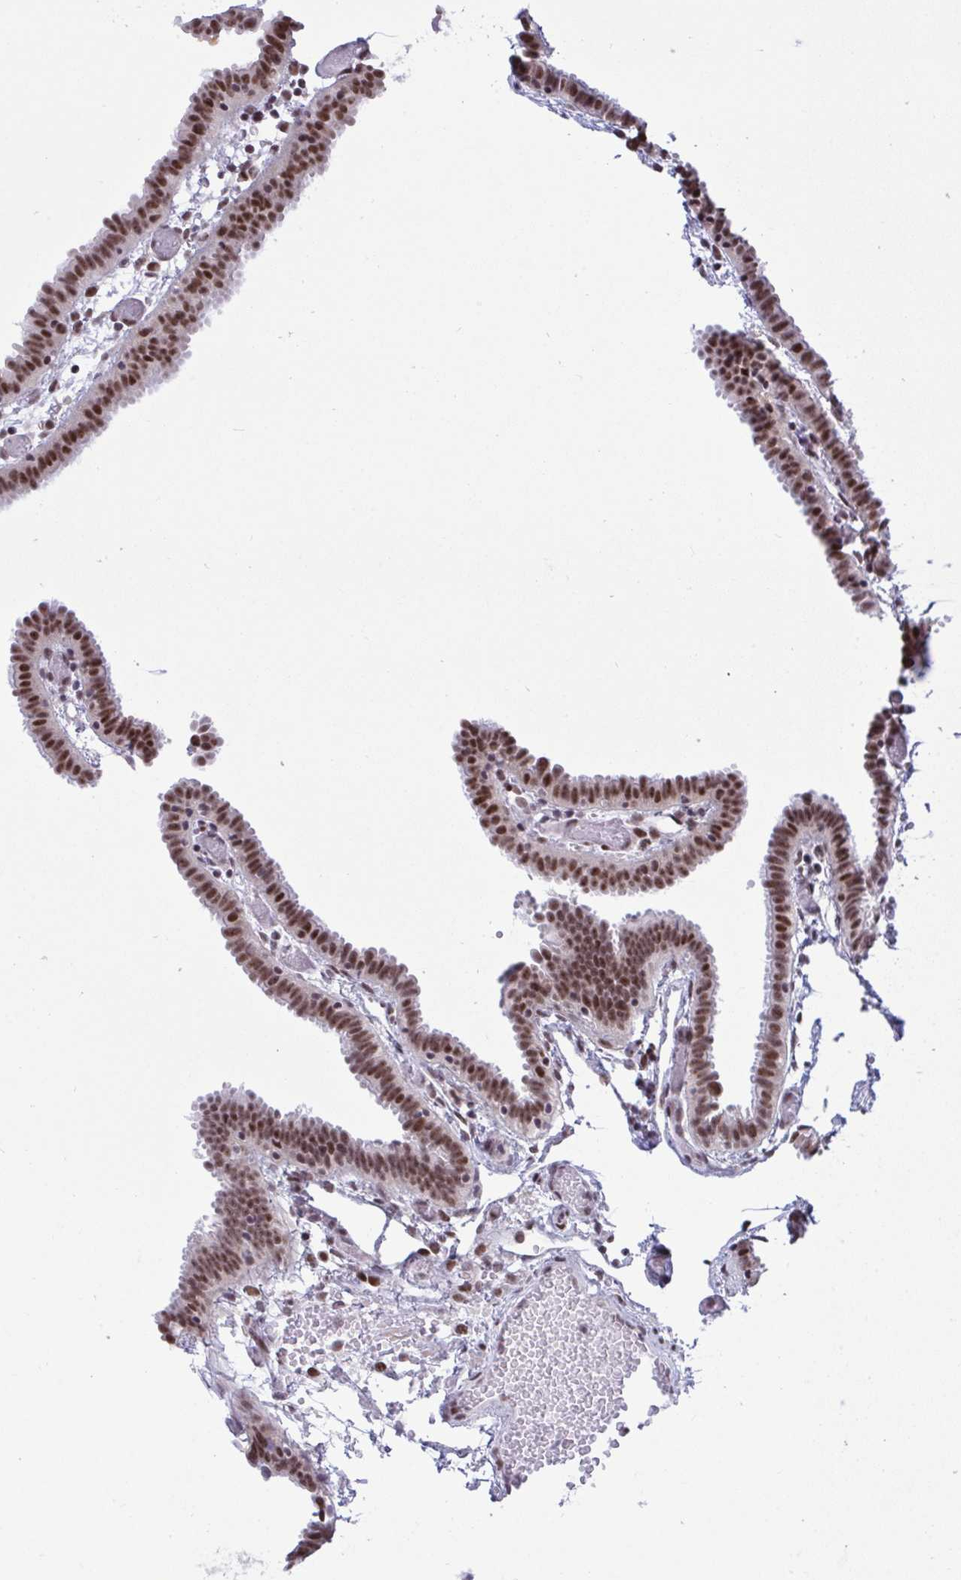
{"staining": {"intensity": "moderate", "quantity": ">75%", "location": "nuclear"}, "tissue": "fallopian tube", "cell_type": "Glandular cells", "image_type": "normal", "snomed": [{"axis": "morphology", "description": "Normal tissue, NOS"}, {"axis": "topography", "description": "Fallopian tube"}], "caption": "IHC (DAB (3,3'-diaminobenzidine)) staining of benign fallopian tube displays moderate nuclear protein expression in about >75% of glandular cells. The protein is stained brown, and the nuclei are stained in blue (DAB IHC with brightfield microscopy, high magnification).", "gene": "WBP11", "patient": {"sex": "female", "age": 37}}